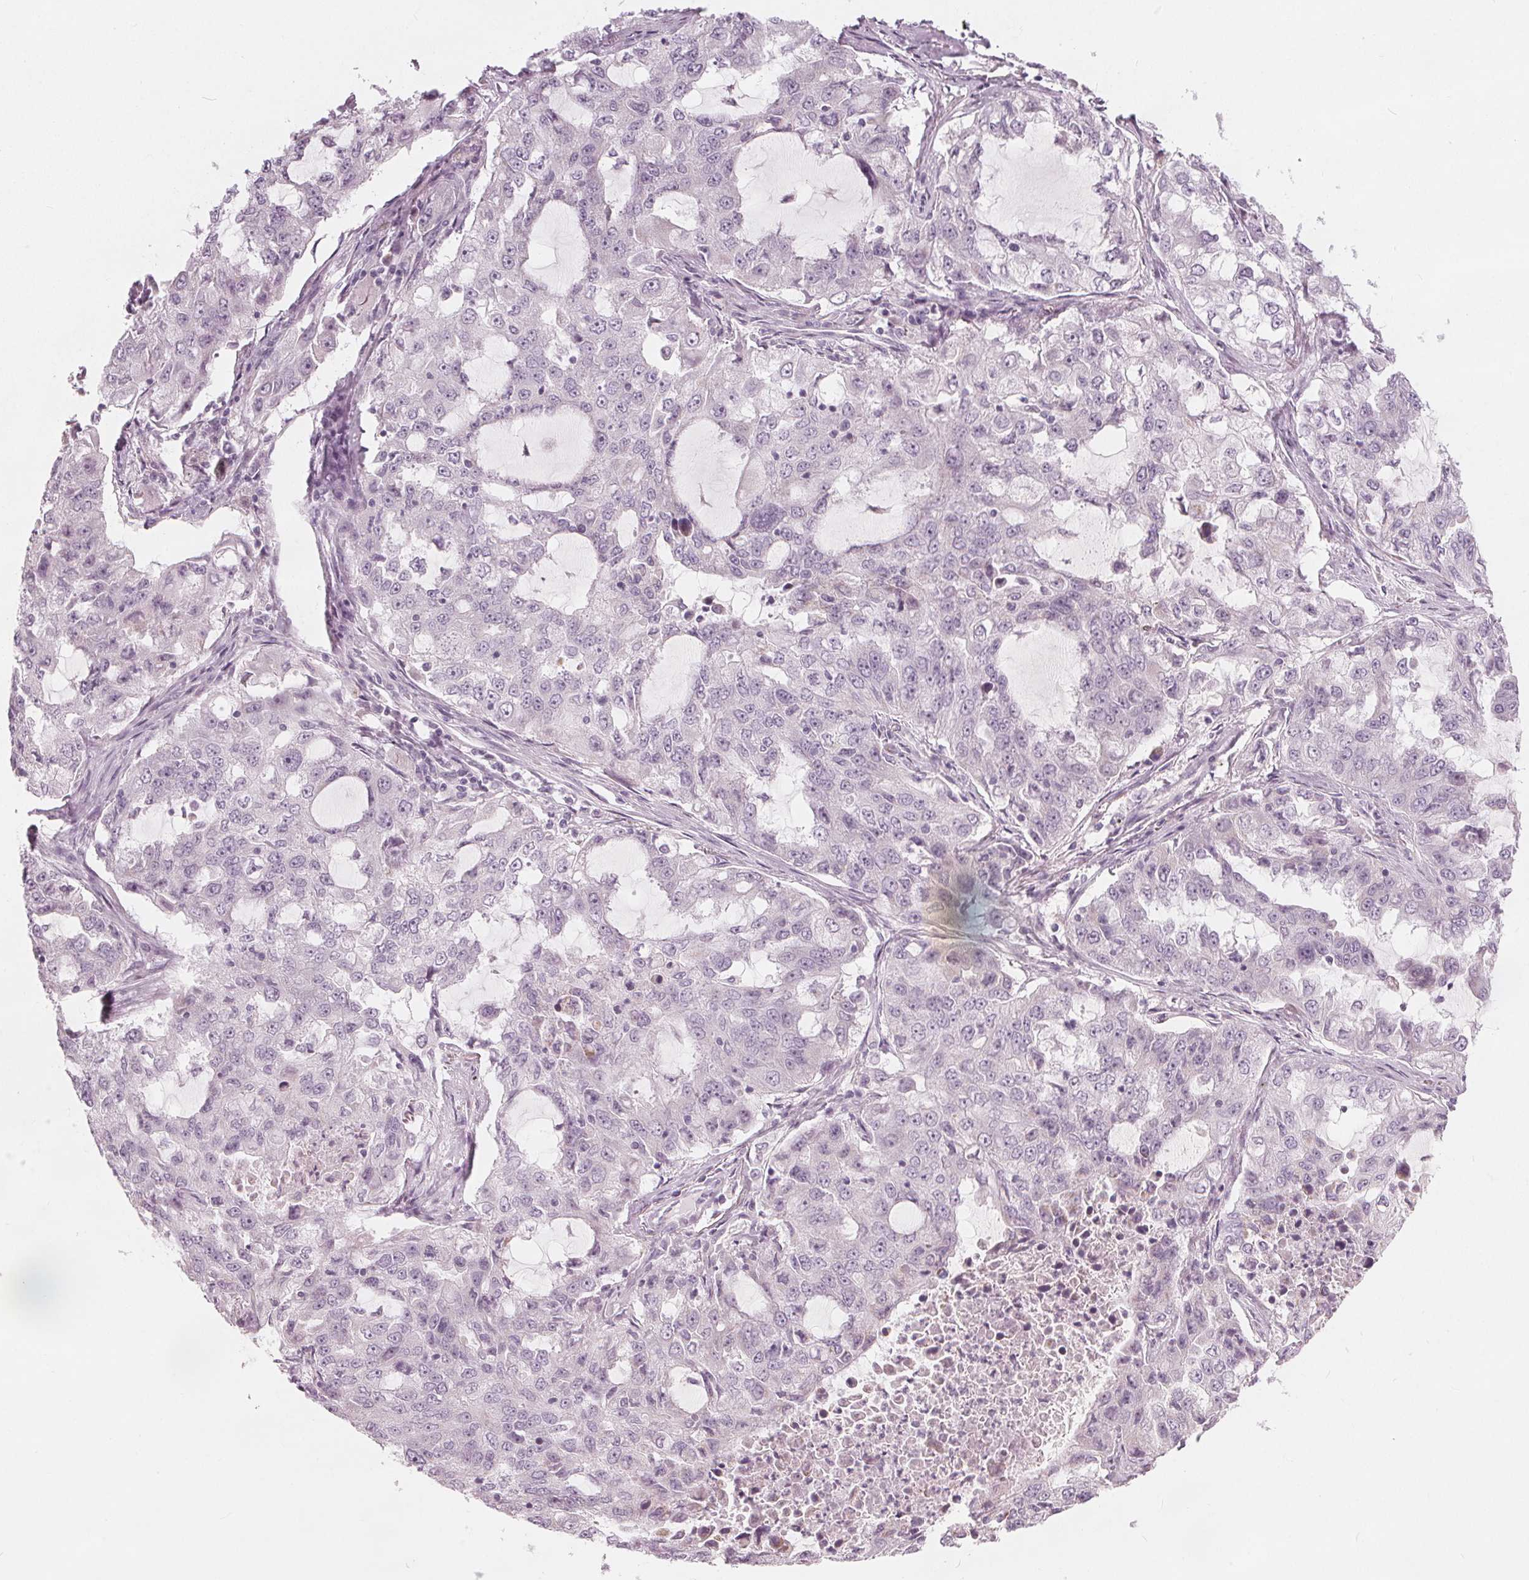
{"staining": {"intensity": "negative", "quantity": "none", "location": "none"}, "tissue": "lung cancer", "cell_type": "Tumor cells", "image_type": "cancer", "snomed": [{"axis": "morphology", "description": "Adenocarcinoma, NOS"}, {"axis": "topography", "description": "Lung"}], "caption": "Tumor cells show no significant protein staining in adenocarcinoma (lung).", "gene": "BRSK1", "patient": {"sex": "female", "age": 61}}